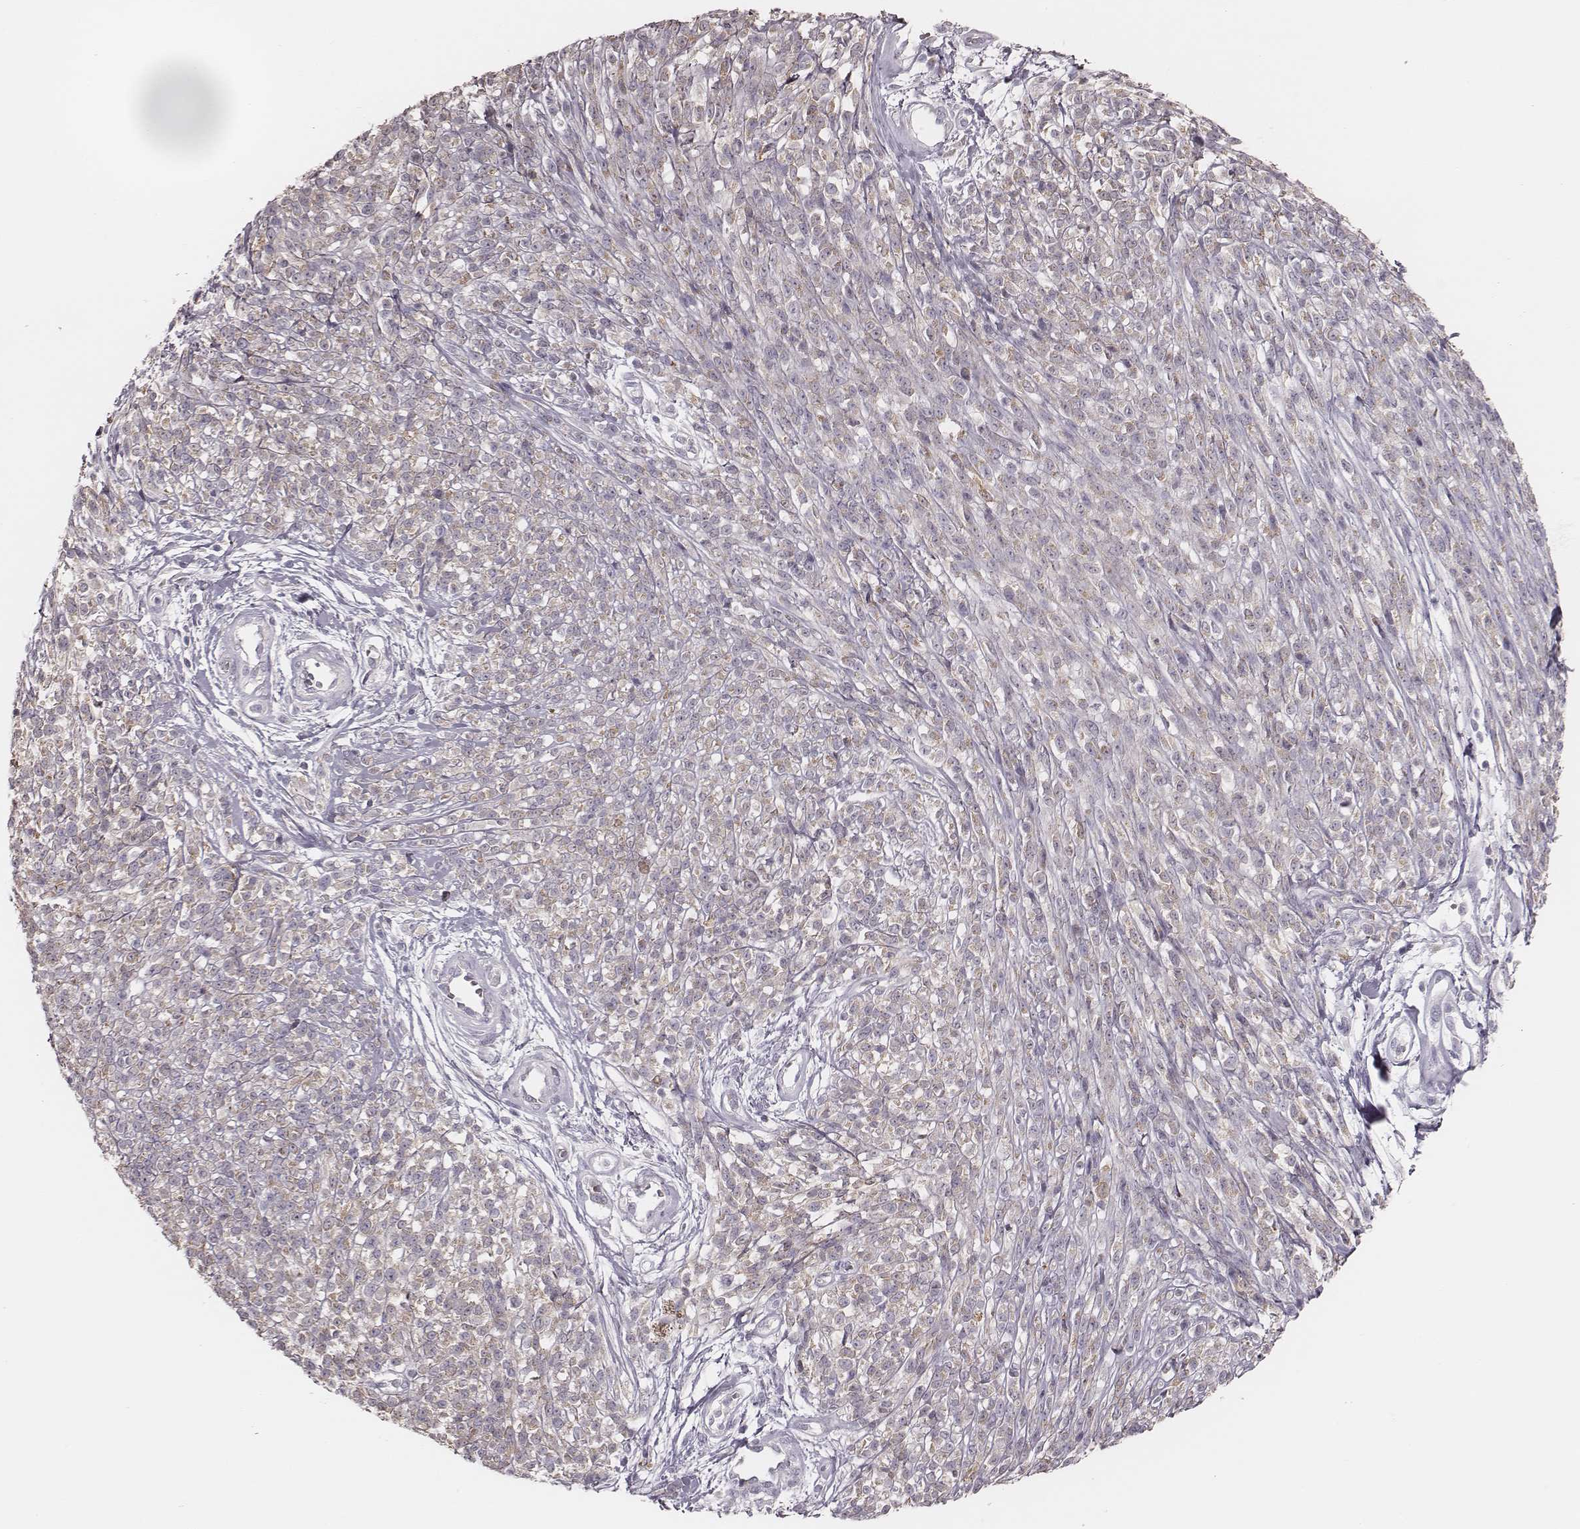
{"staining": {"intensity": "weak", "quantity": ">75%", "location": "cytoplasmic/membranous"}, "tissue": "melanoma", "cell_type": "Tumor cells", "image_type": "cancer", "snomed": [{"axis": "morphology", "description": "Malignant melanoma, NOS"}, {"axis": "topography", "description": "Skin"}, {"axis": "topography", "description": "Skin of trunk"}], "caption": "Human malignant melanoma stained with a brown dye exhibits weak cytoplasmic/membranous positive staining in approximately >75% of tumor cells.", "gene": "KIF5C", "patient": {"sex": "male", "age": 74}}